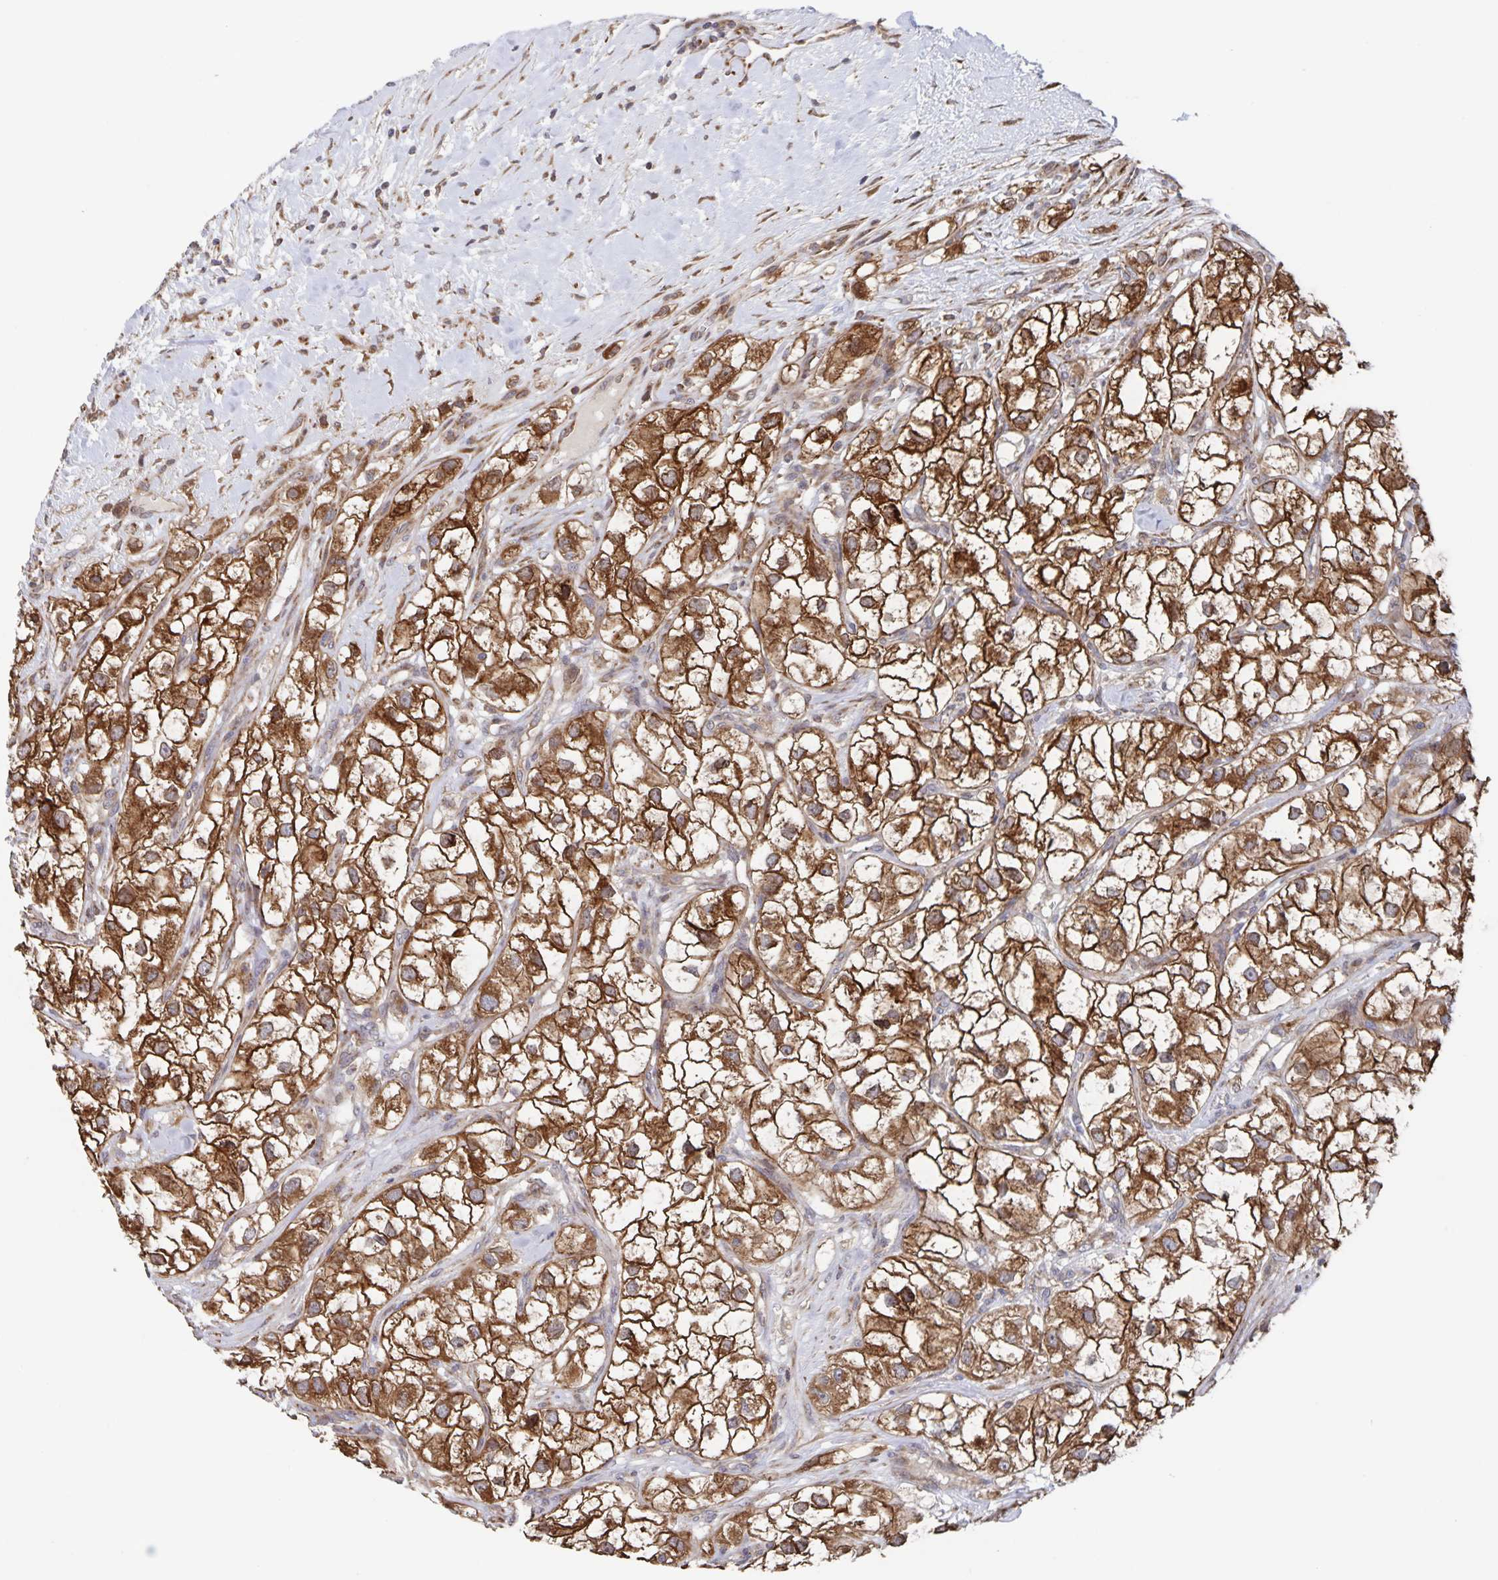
{"staining": {"intensity": "strong", "quantity": ">75%", "location": "cytoplasmic/membranous"}, "tissue": "renal cancer", "cell_type": "Tumor cells", "image_type": "cancer", "snomed": [{"axis": "morphology", "description": "Adenocarcinoma, NOS"}, {"axis": "topography", "description": "Kidney"}], "caption": "Approximately >75% of tumor cells in human renal cancer (adenocarcinoma) show strong cytoplasmic/membranous protein staining as visualized by brown immunohistochemical staining.", "gene": "ACACA", "patient": {"sex": "male", "age": 59}}